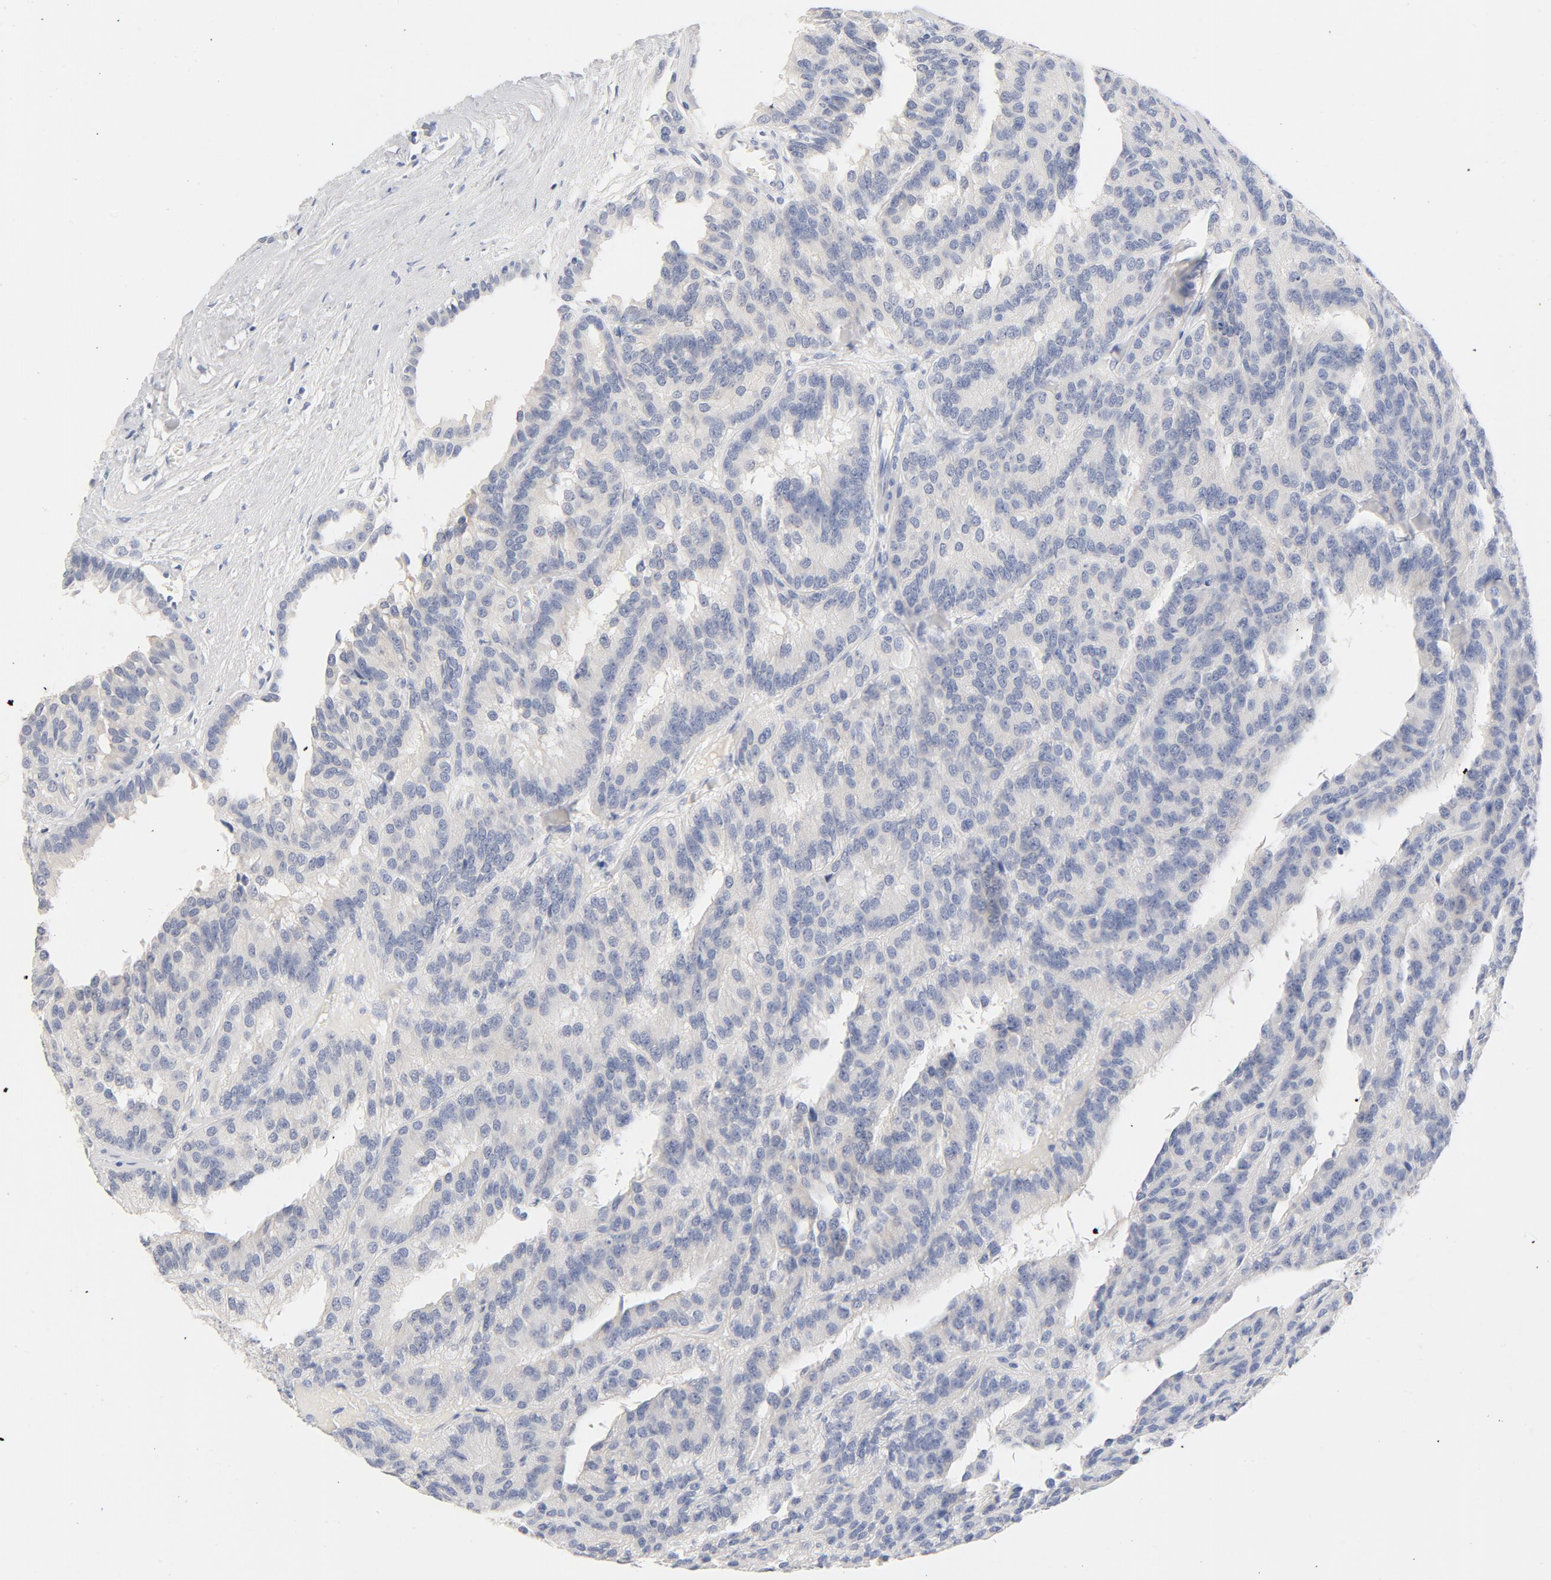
{"staining": {"intensity": "negative", "quantity": "none", "location": "none"}, "tissue": "renal cancer", "cell_type": "Tumor cells", "image_type": "cancer", "snomed": [{"axis": "morphology", "description": "Adenocarcinoma, NOS"}, {"axis": "topography", "description": "Kidney"}], "caption": "Protein analysis of adenocarcinoma (renal) shows no significant positivity in tumor cells.", "gene": "HOMER1", "patient": {"sex": "male", "age": 46}}